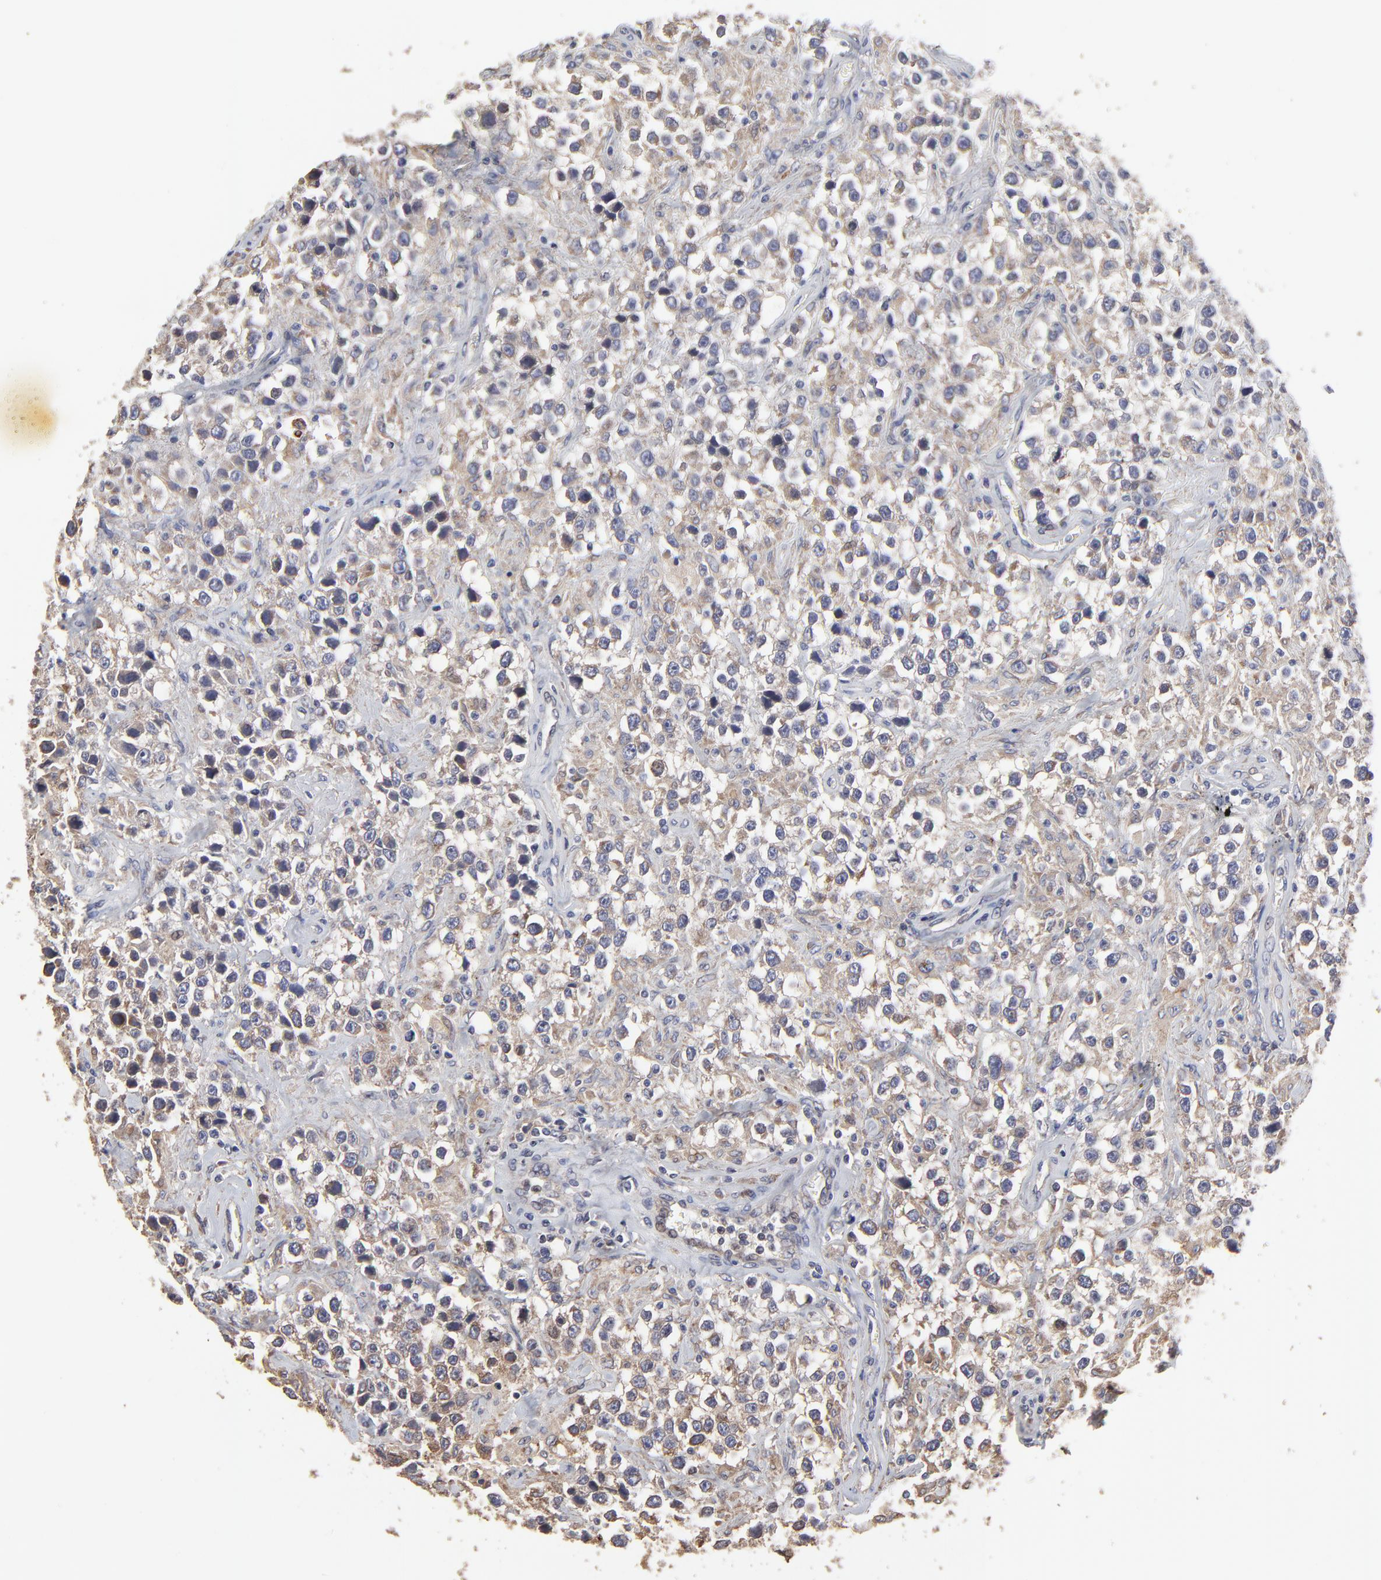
{"staining": {"intensity": "weak", "quantity": "25%-75%", "location": "cytoplasmic/membranous"}, "tissue": "testis cancer", "cell_type": "Tumor cells", "image_type": "cancer", "snomed": [{"axis": "morphology", "description": "Seminoma, NOS"}, {"axis": "topography", "description": "Testis"}], "caption": "About 25%-75% of tumor cells in seminoma (testis) demonstrate weak cytoplasmic/membranous protein staining as visualized by brown immunohistochemical staining.", "gene": "ELP2", "patient": {"sex": "male", "age": 43}}